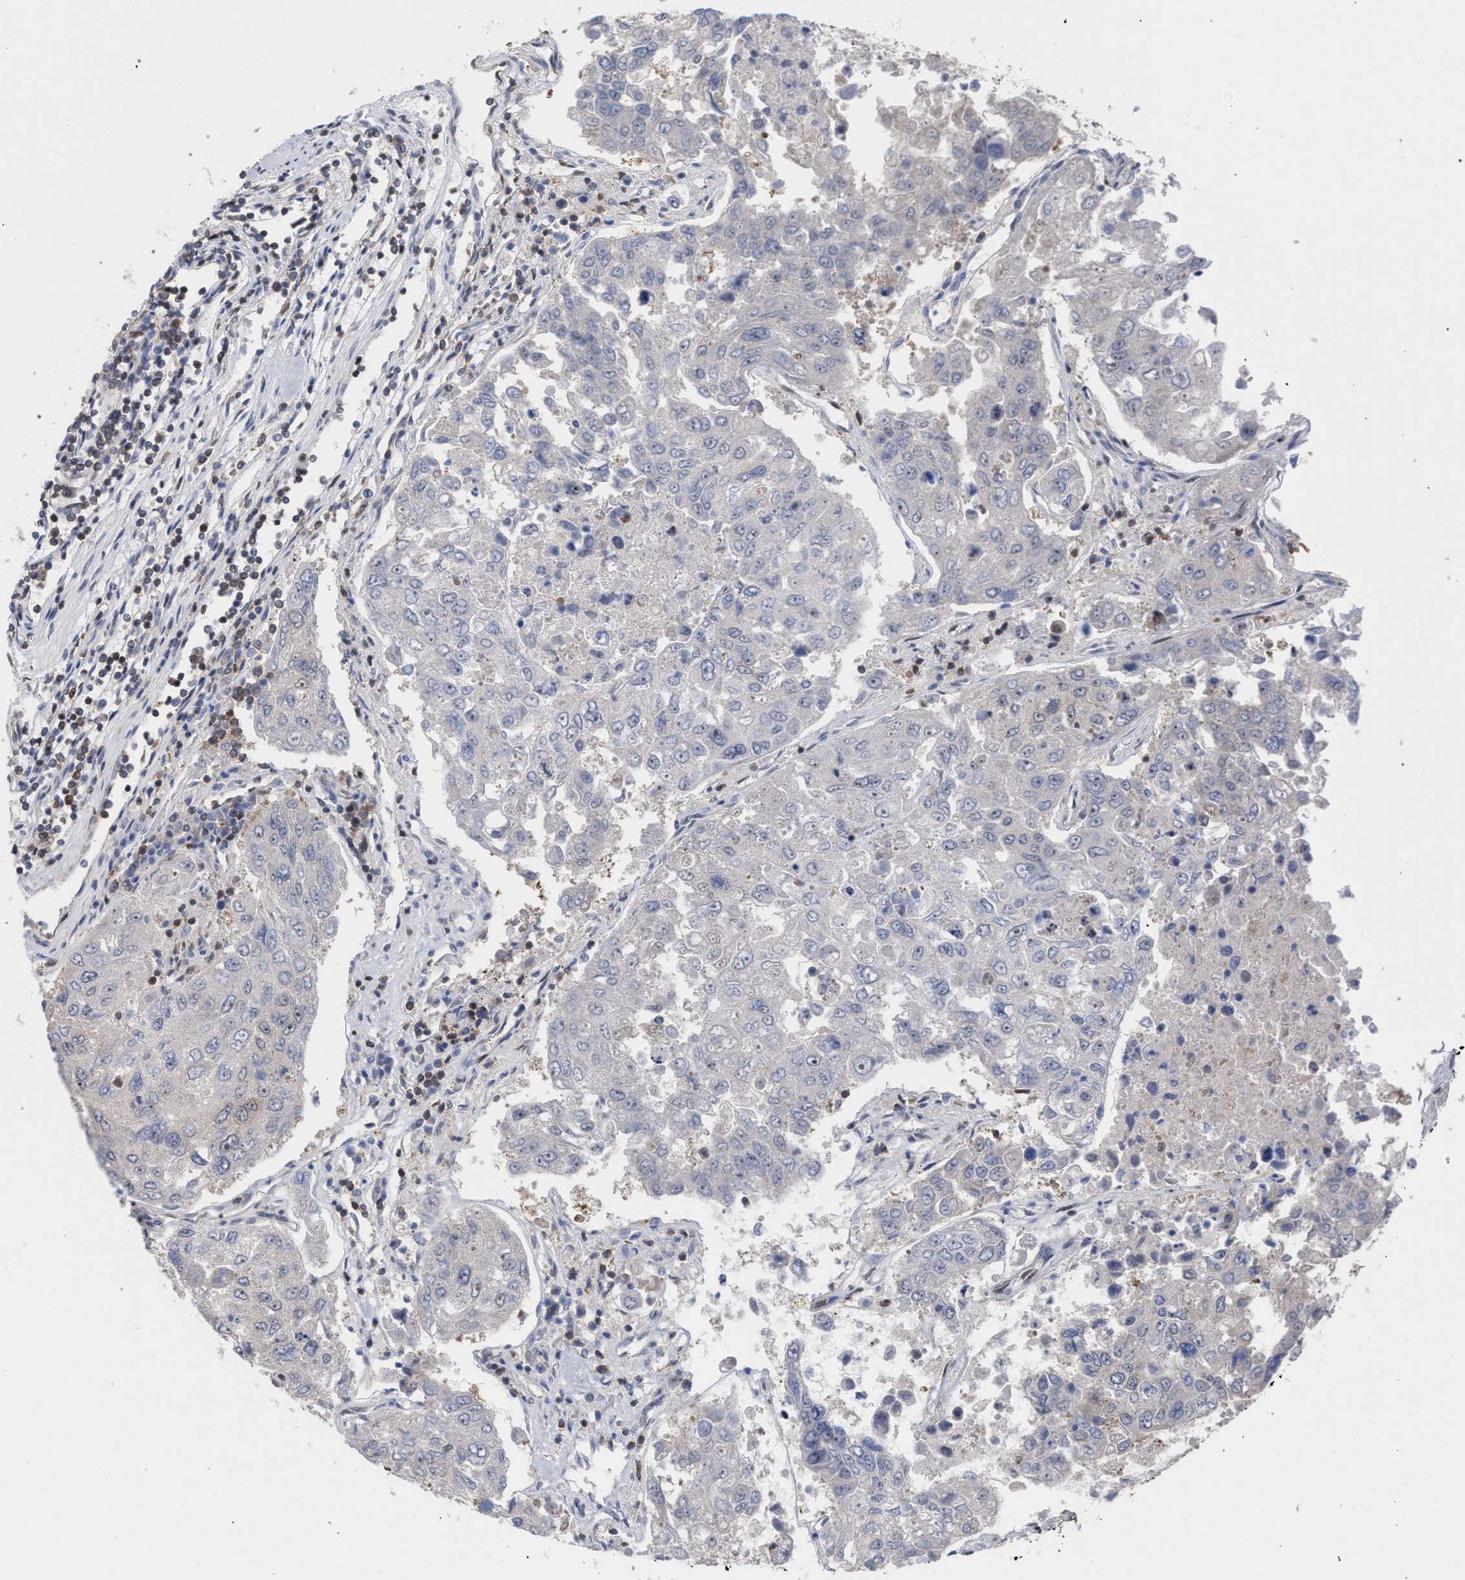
{"staining": {"intensity": "negative", "quantity": "none", "location": "none"}, "tissue": "urothelial cancer", "cell_type": "Tumor cells", "image_type": "cancer", "snomed": [{"axis": "morphology", "description": "Urothelial carcinoma, High grade"}, {"axis": "topography", "description": "Lymph node"}, {"axis": "topography", "description": "Urinary bladder"}], "caption": "Tumor cells are negative for brown protein staining in urothelial cancer.", "gene": "SCAF4", "patient": {"sex": "male", "age": 51}}